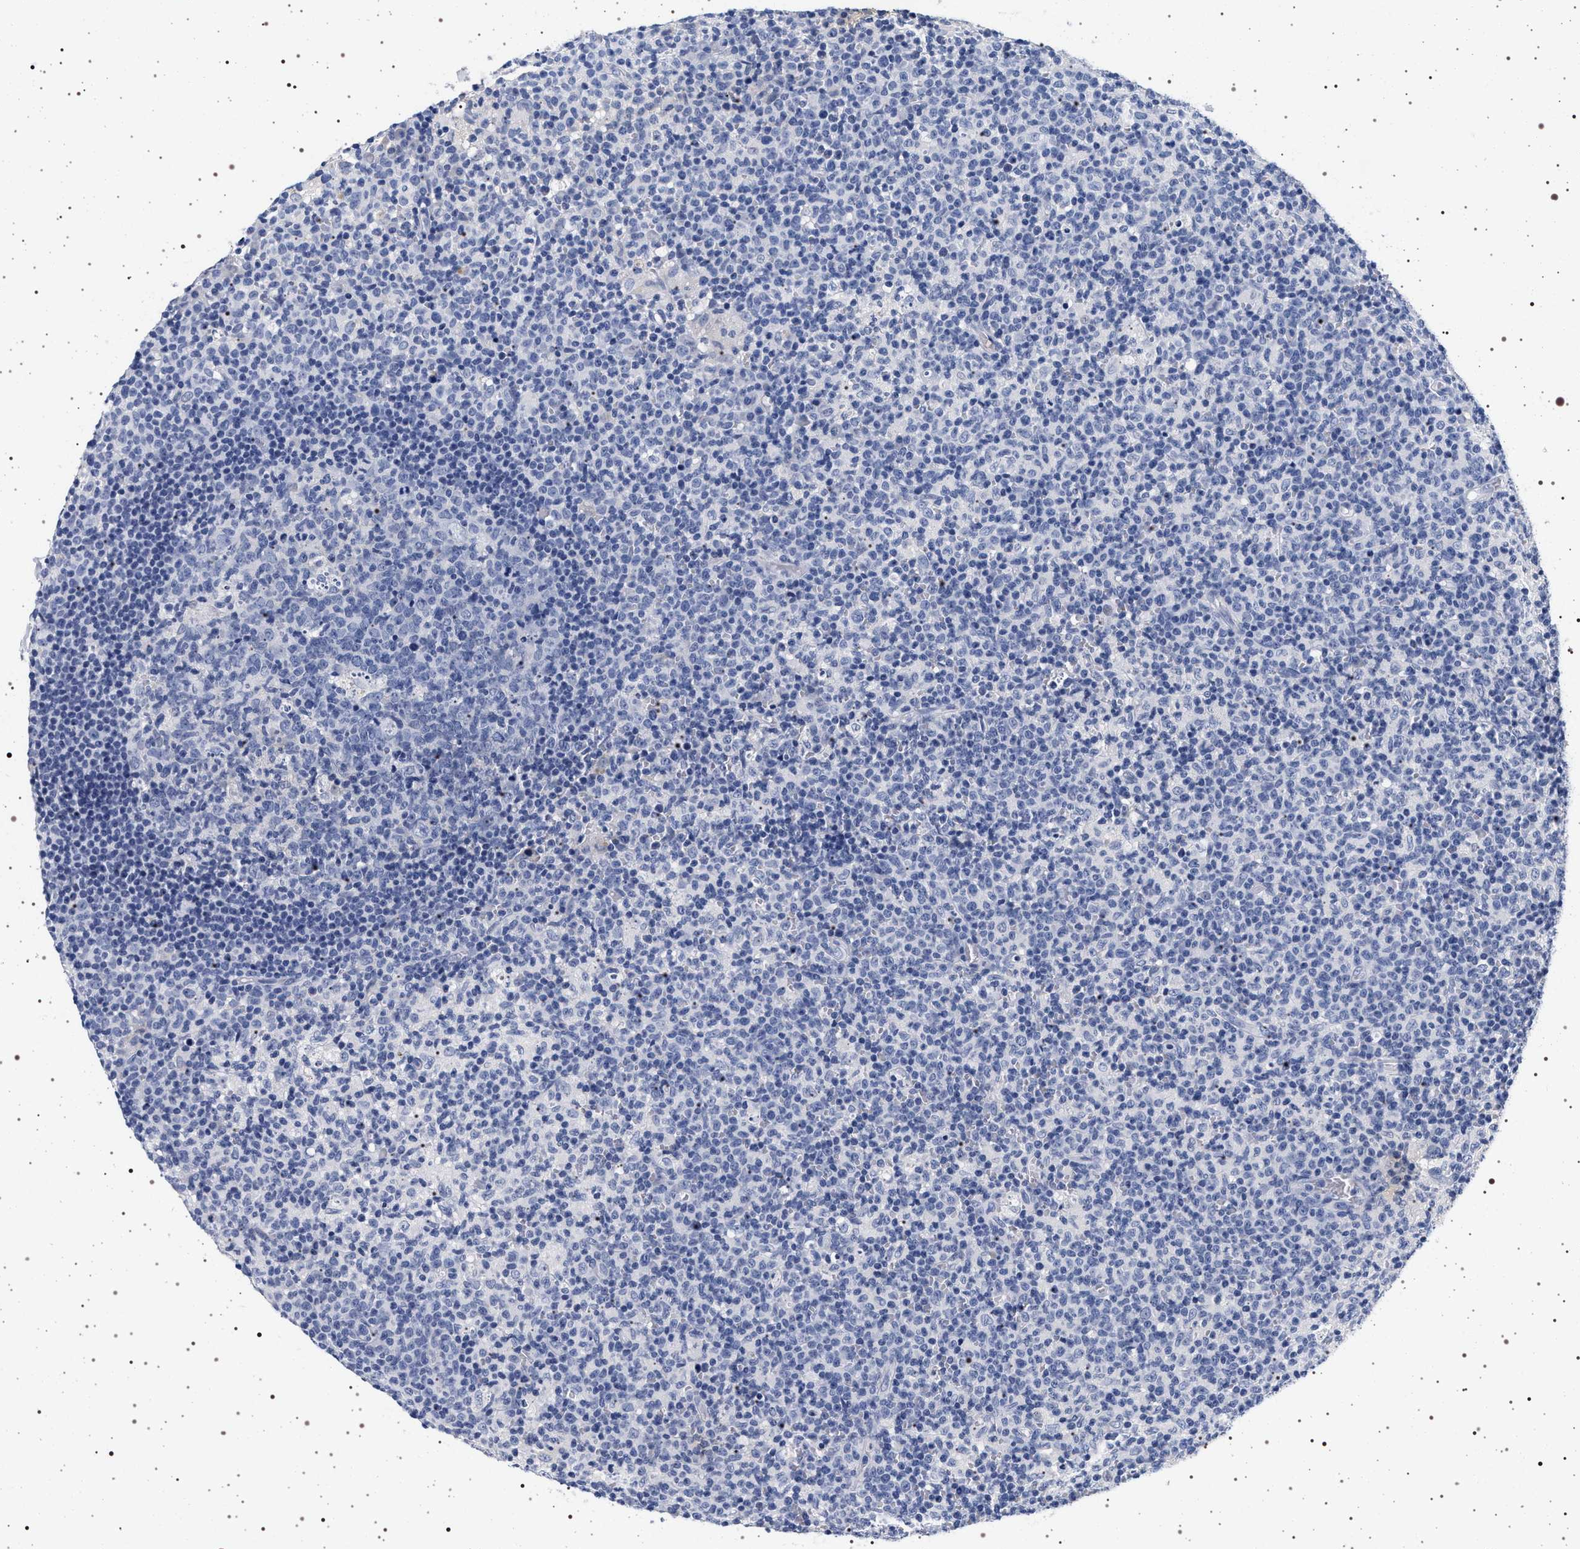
{"staining": {"intensity": "negative", "quantity": "none", "location": "none"}, "tissue": "lymph node", "cell_type": "Germinal center cells", "image_type": "normal", "snomed": [{"axis": "morphology", "description": "Normal tissue, NOS"}, {"axis": "morphology", "description": "Inflammation, NOS"}, {"axis": "topography", "description": "Lymph node"}], "caption": "DAB immunohistochemical staining of benign lymph node demonstrates no significant positivity in germinal center cells.", "gene": "MAPK10", "patient": {"sex": "male", "age": 55}}